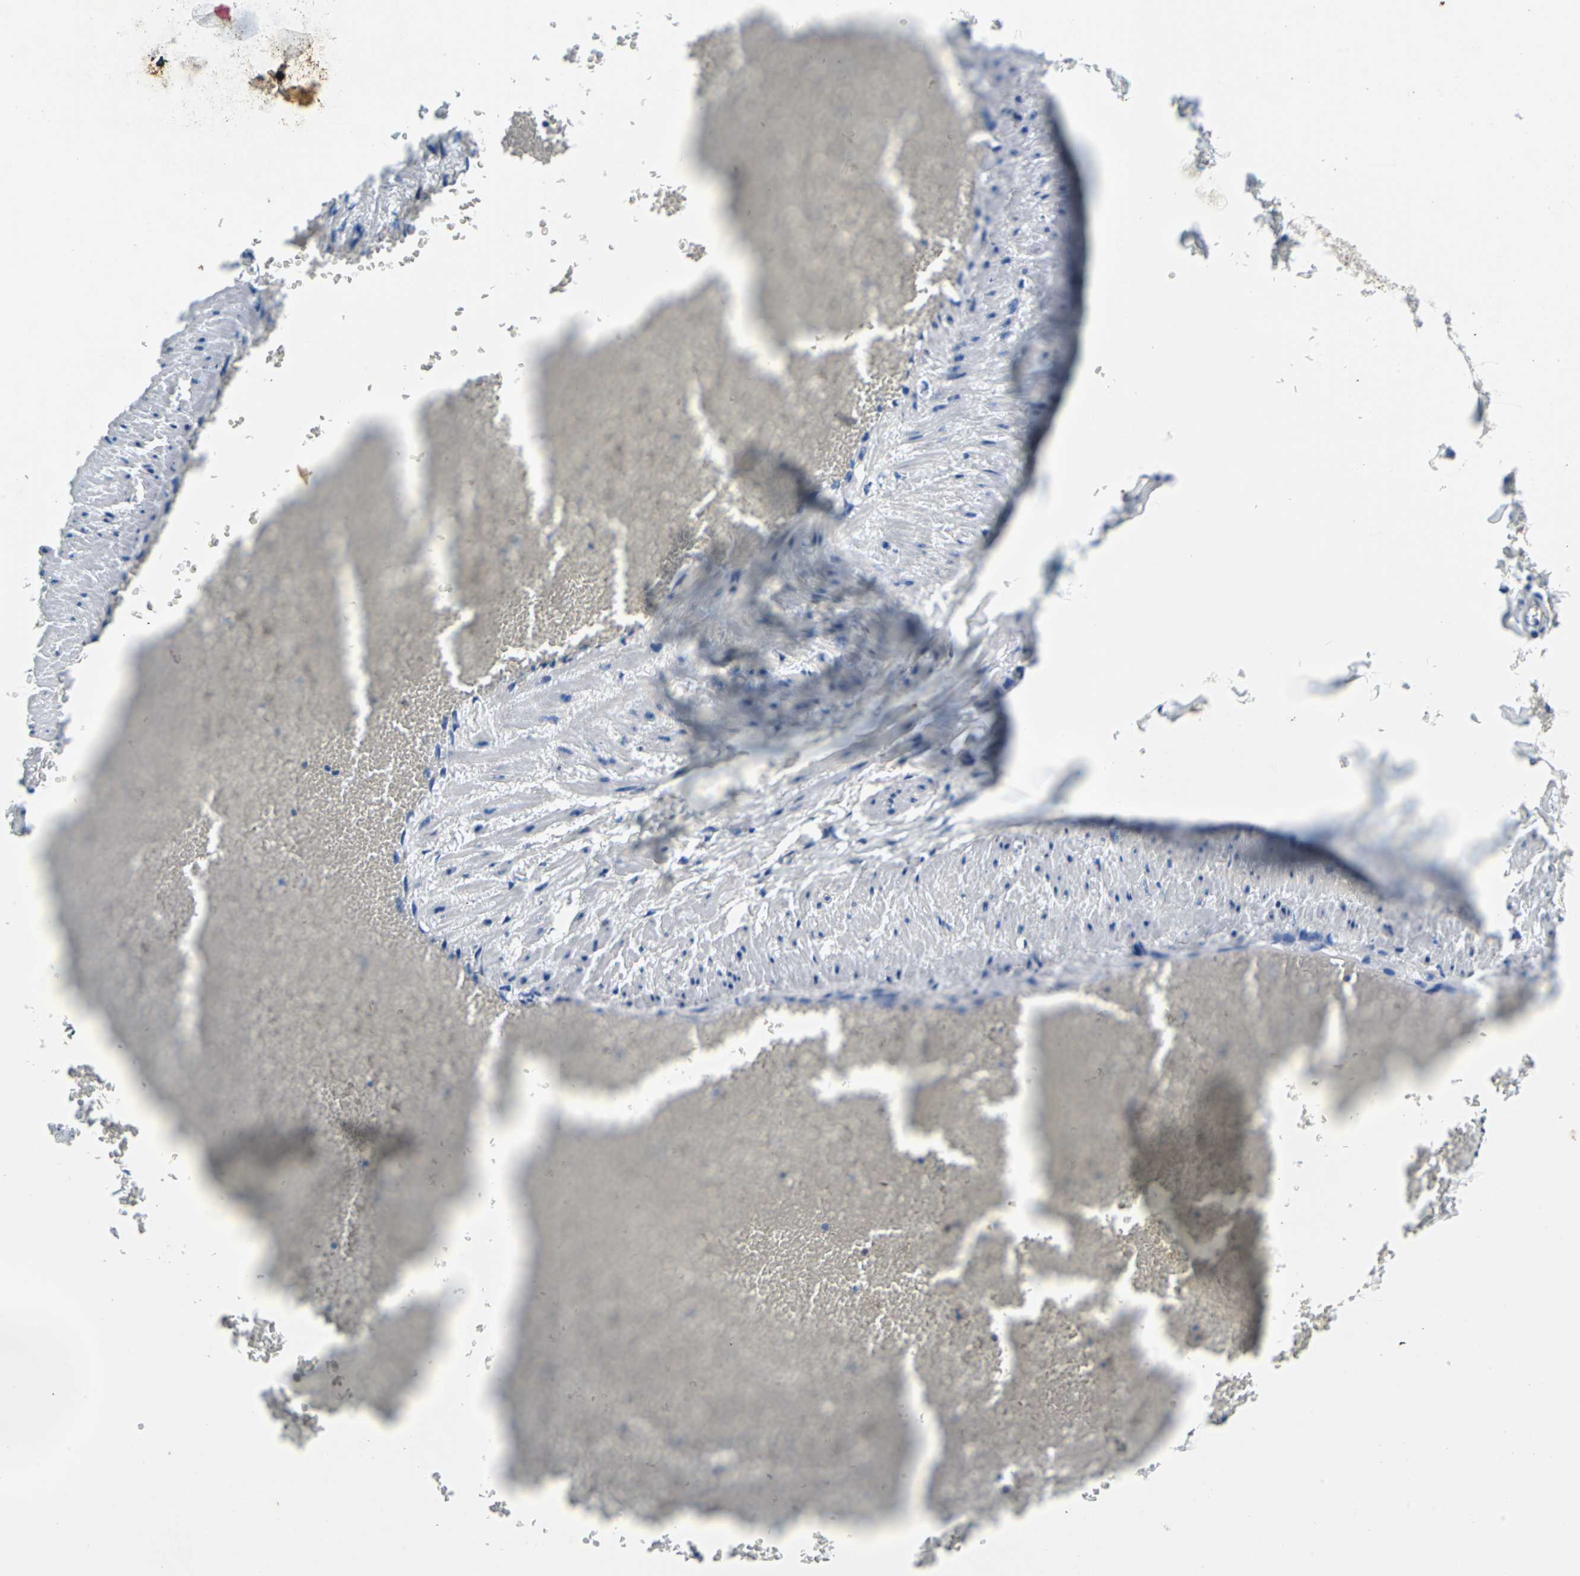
{"staining": {"intensity": "negative", "quantity": "none", "location": "none"}, "tissue": "adipose tissue", "cell_type": "Adipocytes", "image_type": "normal", "snomed": [{"axis": "morphology", "description": "Normal tissue, NOS"}, {"axis": "topography", "description": "Vascular tissue"}], "caption": "Adipocytes are negative for brown protein staining in normal adipose tissue. (DAB immunohistochemistry with hematoxylin counter stain).", "gene": "TEX264", "patient": {"sex": "male", "age": 41}}